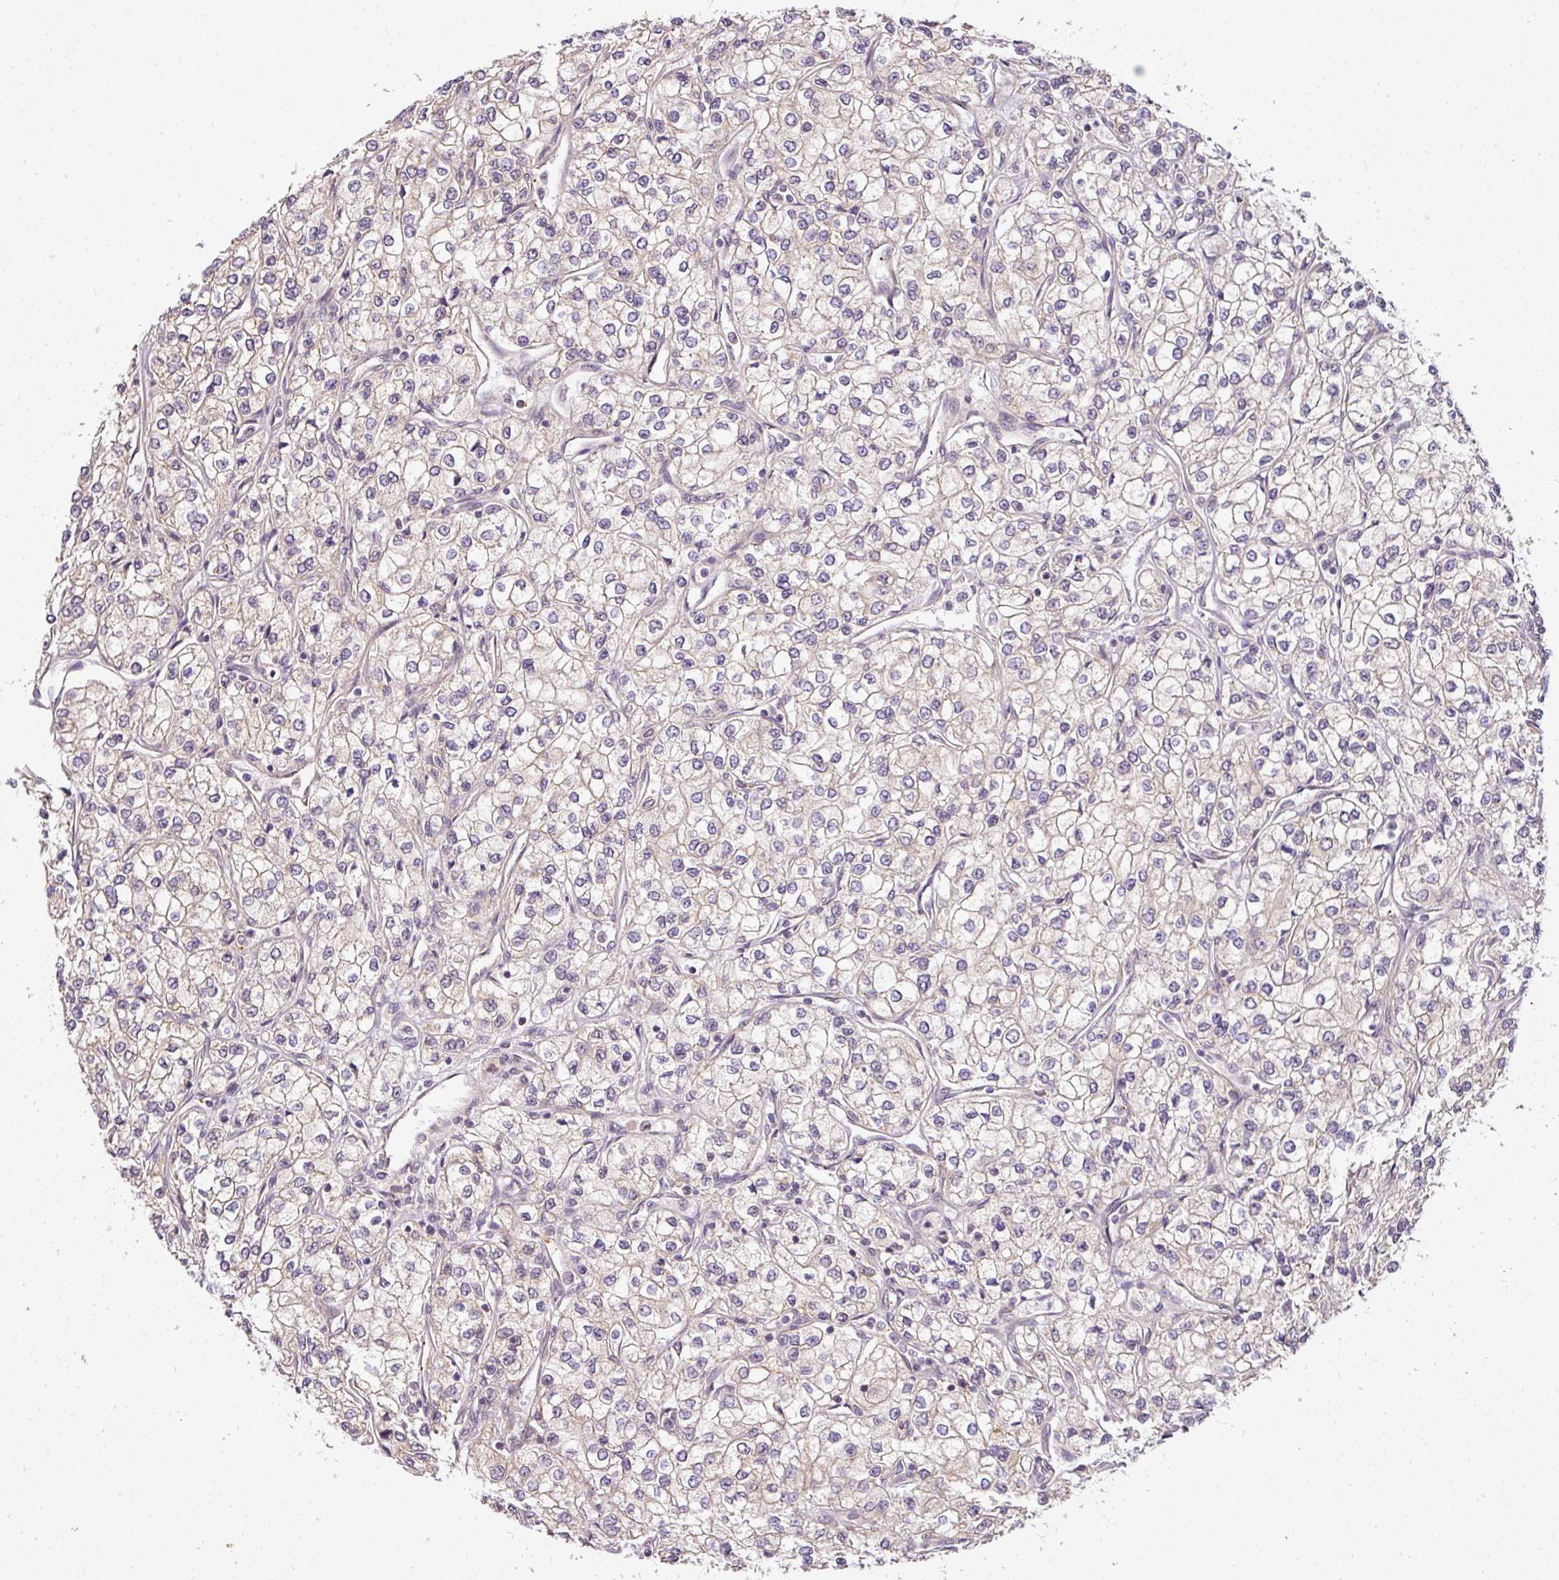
{"staining": {"intensity": "negative", "quantity": "none", "location": "none"}, "tissue": "renal cancer", "cell_type": "Tumor cells", "image_type": "cancer", "snomed": [{"axis": "morphology", "description": "Adenocarcinoma, NOS"}, {"axis": "topography", "description": "Kidney"}], "caption": "Immunohistochemical staining of human renal cancer demonstrates no significant staining in tumor cells. (IHC, brightfield microscopy, high magnification).", "gene": "C1orf226", "patient": {"sex": "male", "age": 80}}